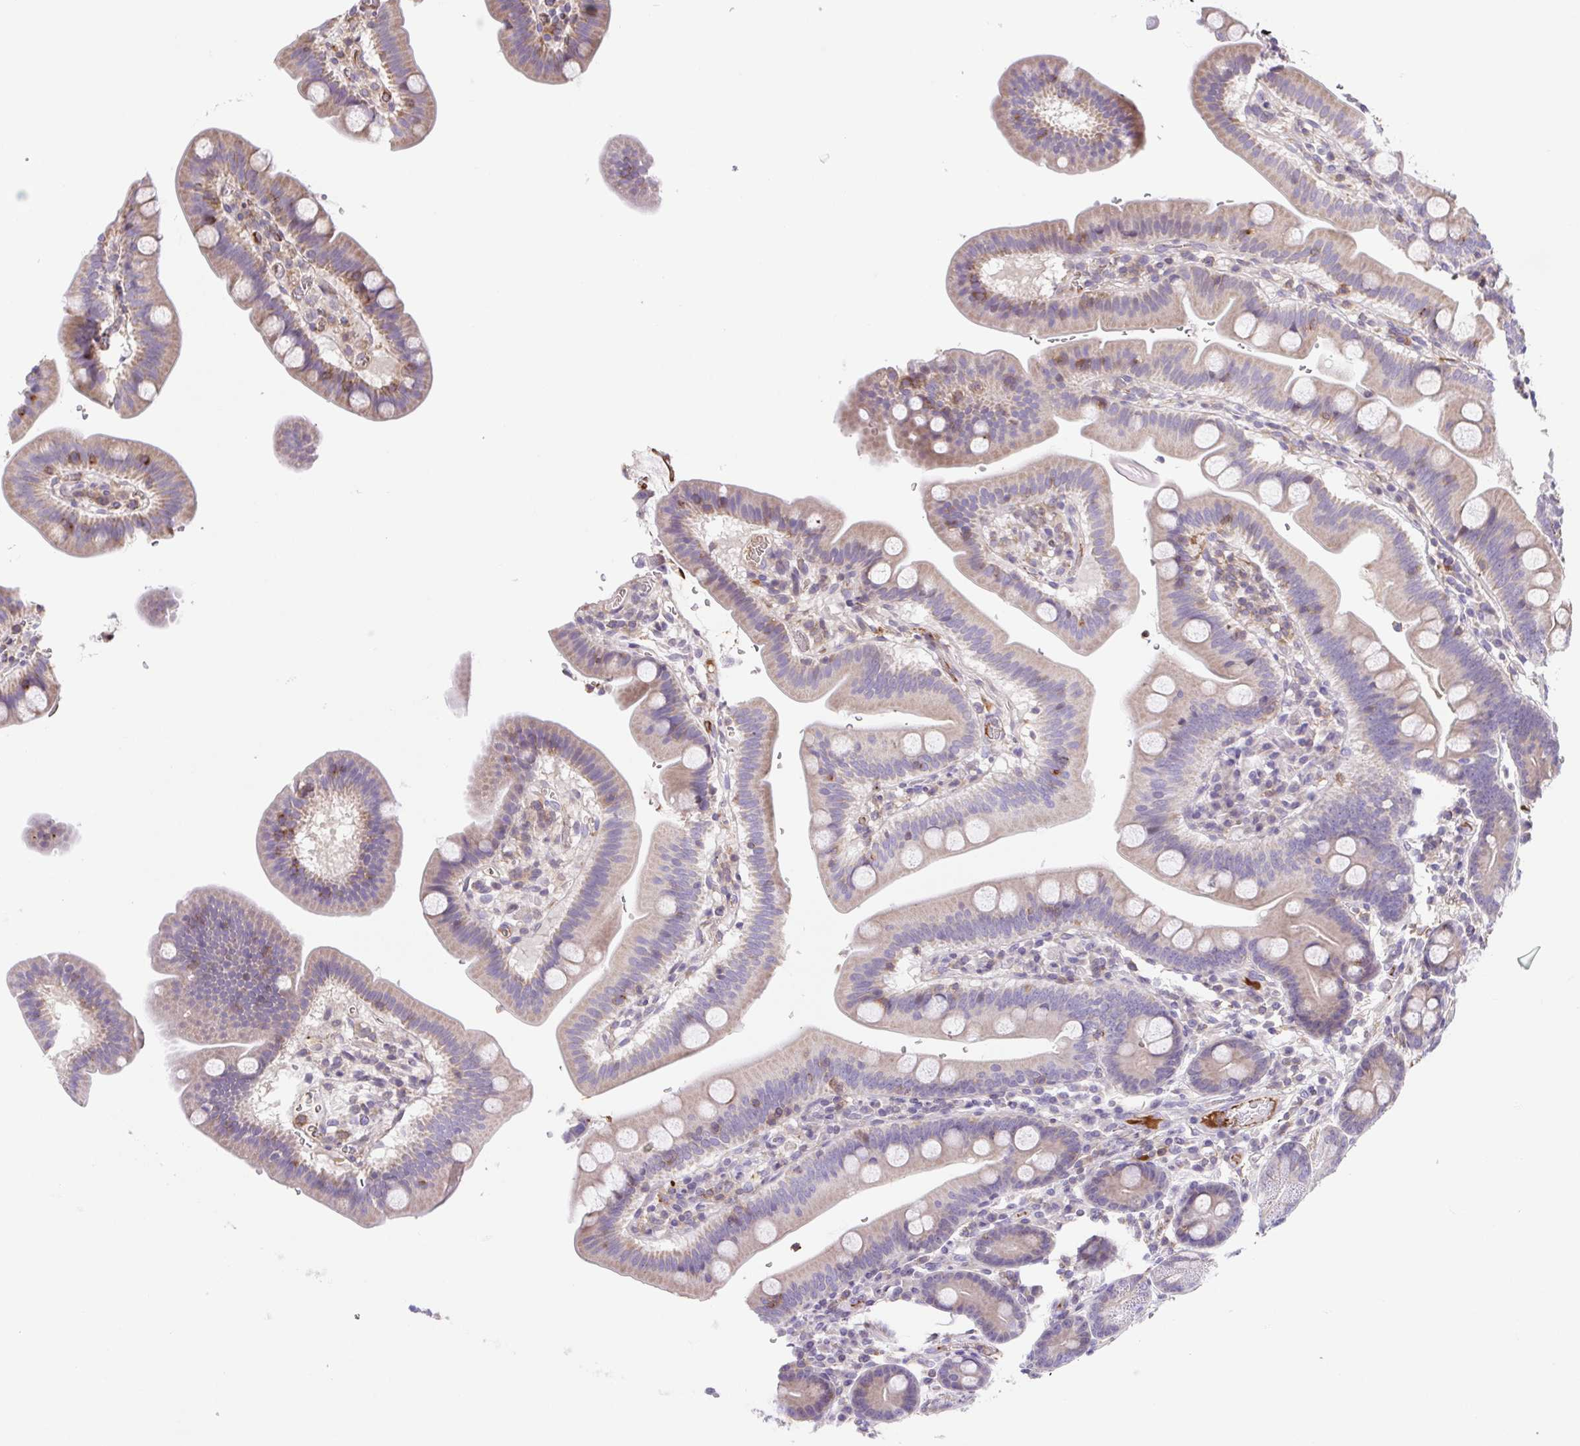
{"staining": {"intensity": "weak", "quantity": "25%-75%", "location": "cytoplasmic/membranous"}, "tissue": "duodenum", "cell_type": "Glandular cells", "image_type": "normal", "snomed": [{"axis": "morphology", "description": "Normal tissue, NOS"}, {"axis": "topography", "description": "Pancreas"}, {"axis": "topography", "description": "Duodenum"}], "caption": "Brown immunohistochemical staining in unremarkable duodenum shows weak cytoplasmic/membranous expression in about 25%-75% of glandular cells.", "gene": "TPRG1", "patient": {"sex": "male", "age": 59}}